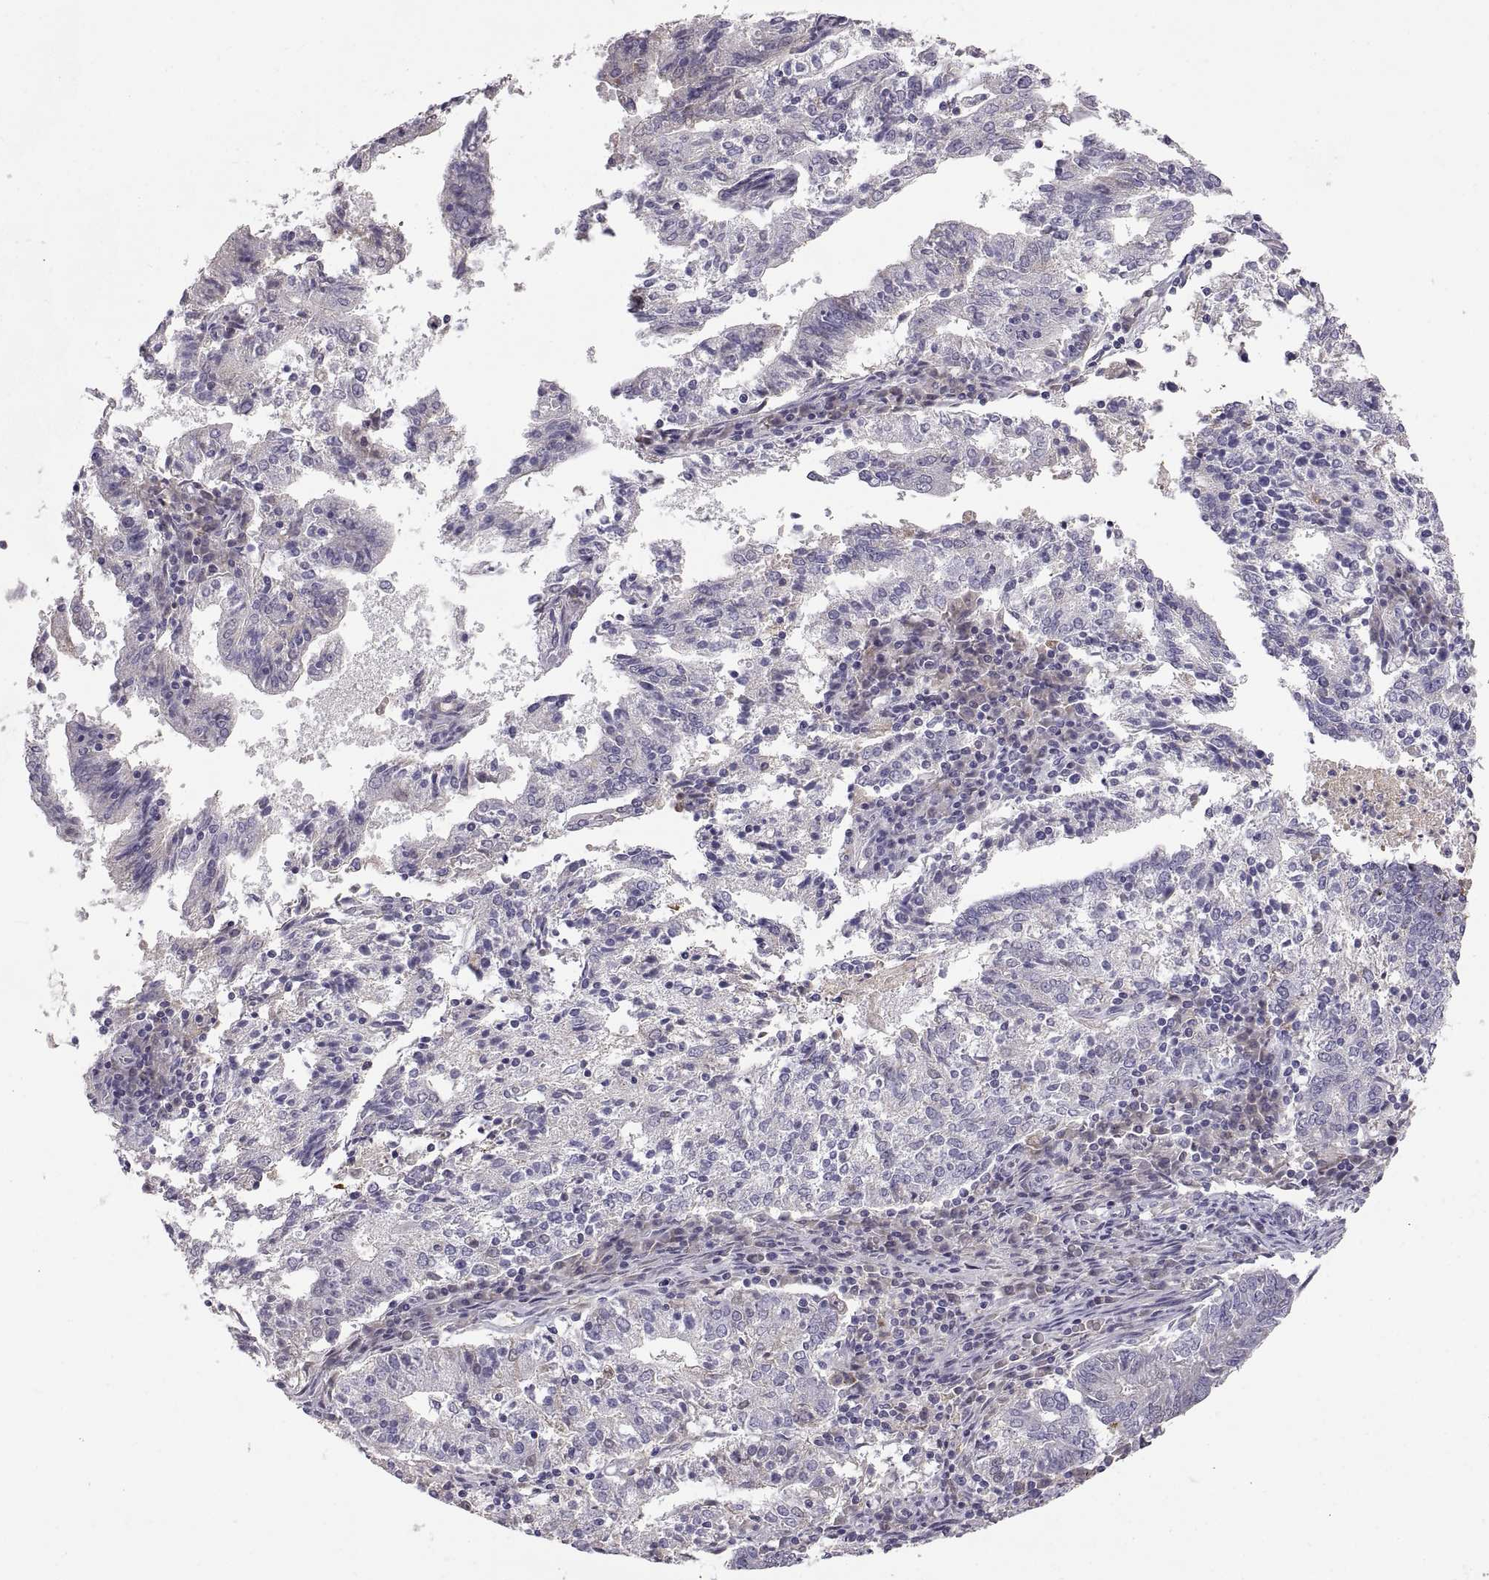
{"staining": {"intensity": "negative", "quantity": "none", "location": "none"}, "tissue": "endometrial cancer", "cell_type": "Tumor cells", "image_type": "cancer", "snomed": [{"axis": "morphology", "description": "Adenocarcinoma, NOS"}, {"axis": "topography", "description": "Endometrium"}], "caption": "Immunohistochemistry (IHC) of endometrial cancer demonstrates no positivity in tumor cells.", "gene": "ADAM32", "patient": {"sex": "female", "age": 82}}